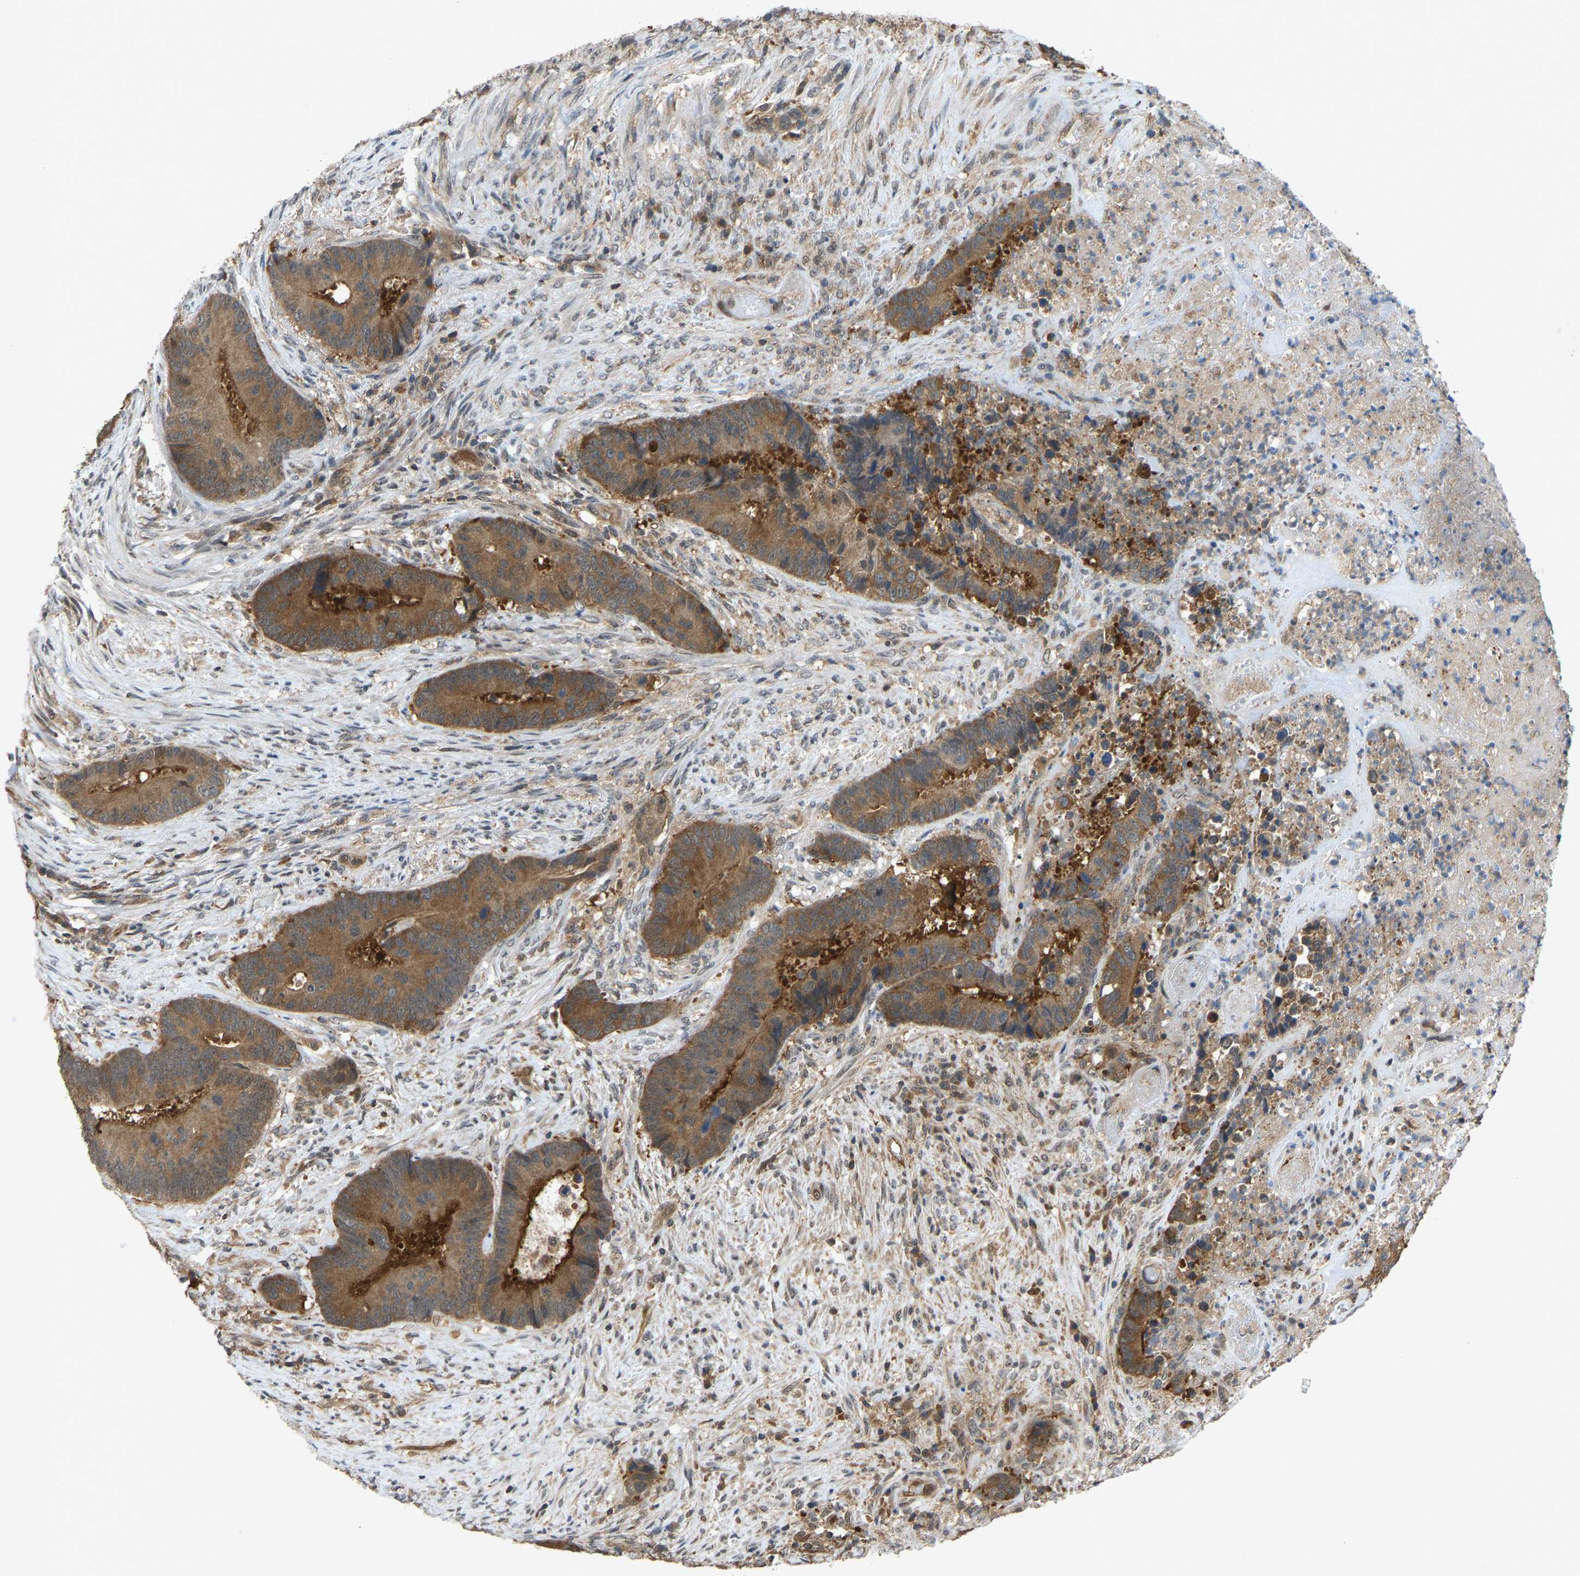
{"staining": {"intensity": "moderate", "quantity": ">75%", "location": "cytoplasmic/membranous"}, "tissue": "colorectal cancer", "cell_type": "Tumor cells", "image_type": "cancer", "snomed": [{"axis": "morphology", "description": "Adenocarcinoma, NOS"}, {"axis": "topography", "description": "Rectum"}], "caption": "Protein positivity by immunohistochemistry reveals moderate cytoplasmic/membranous expression in about >75% of tumor cells in colorectal cancer (adenocarcinoma). (DAB = brown stain, brightfield microscopy at high magnification).", "gene": "CCT8", "patient": {"sex": "female", "age": 89}}